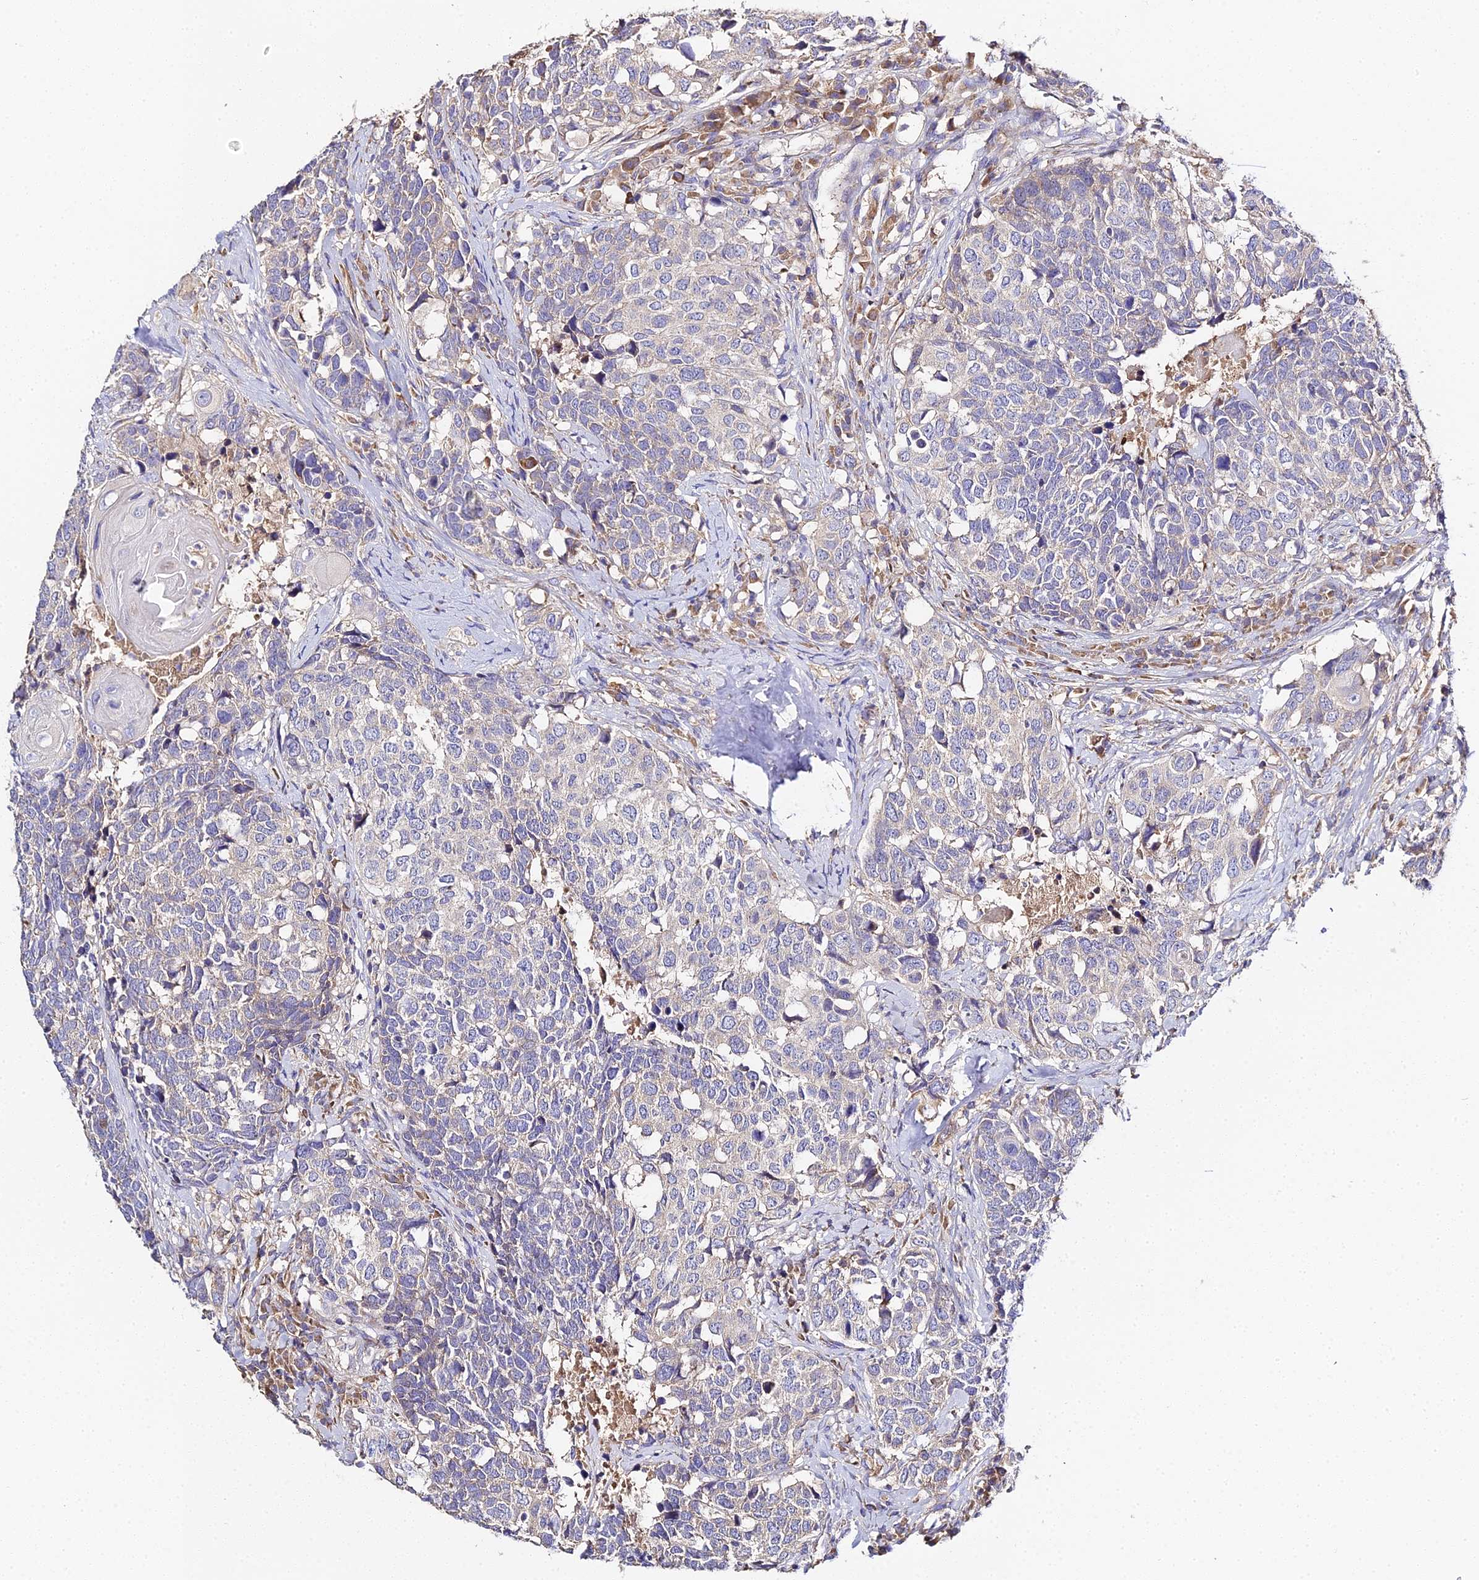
{"staining": {"intensity": "moderate", "quantity": "<25%", "location": "cytoplasmic/membranous"}, "tissue": "head and neck cancer", "cell_type": "Tumor cells", "image_type": "cancer", "snomed": [{"axis": "morphology", "description": "Squamous cell carcinoma, NOS"}, {"axis": "topography", "description": "Head-Neck"}], "caption": "Protein expression analysis of head and neck cancer shows moderate cytoplasmic/membranous expression in about <25% of tumor cells.", "gene": "SCX", "patient": {"sex": "male", "age": 66}}